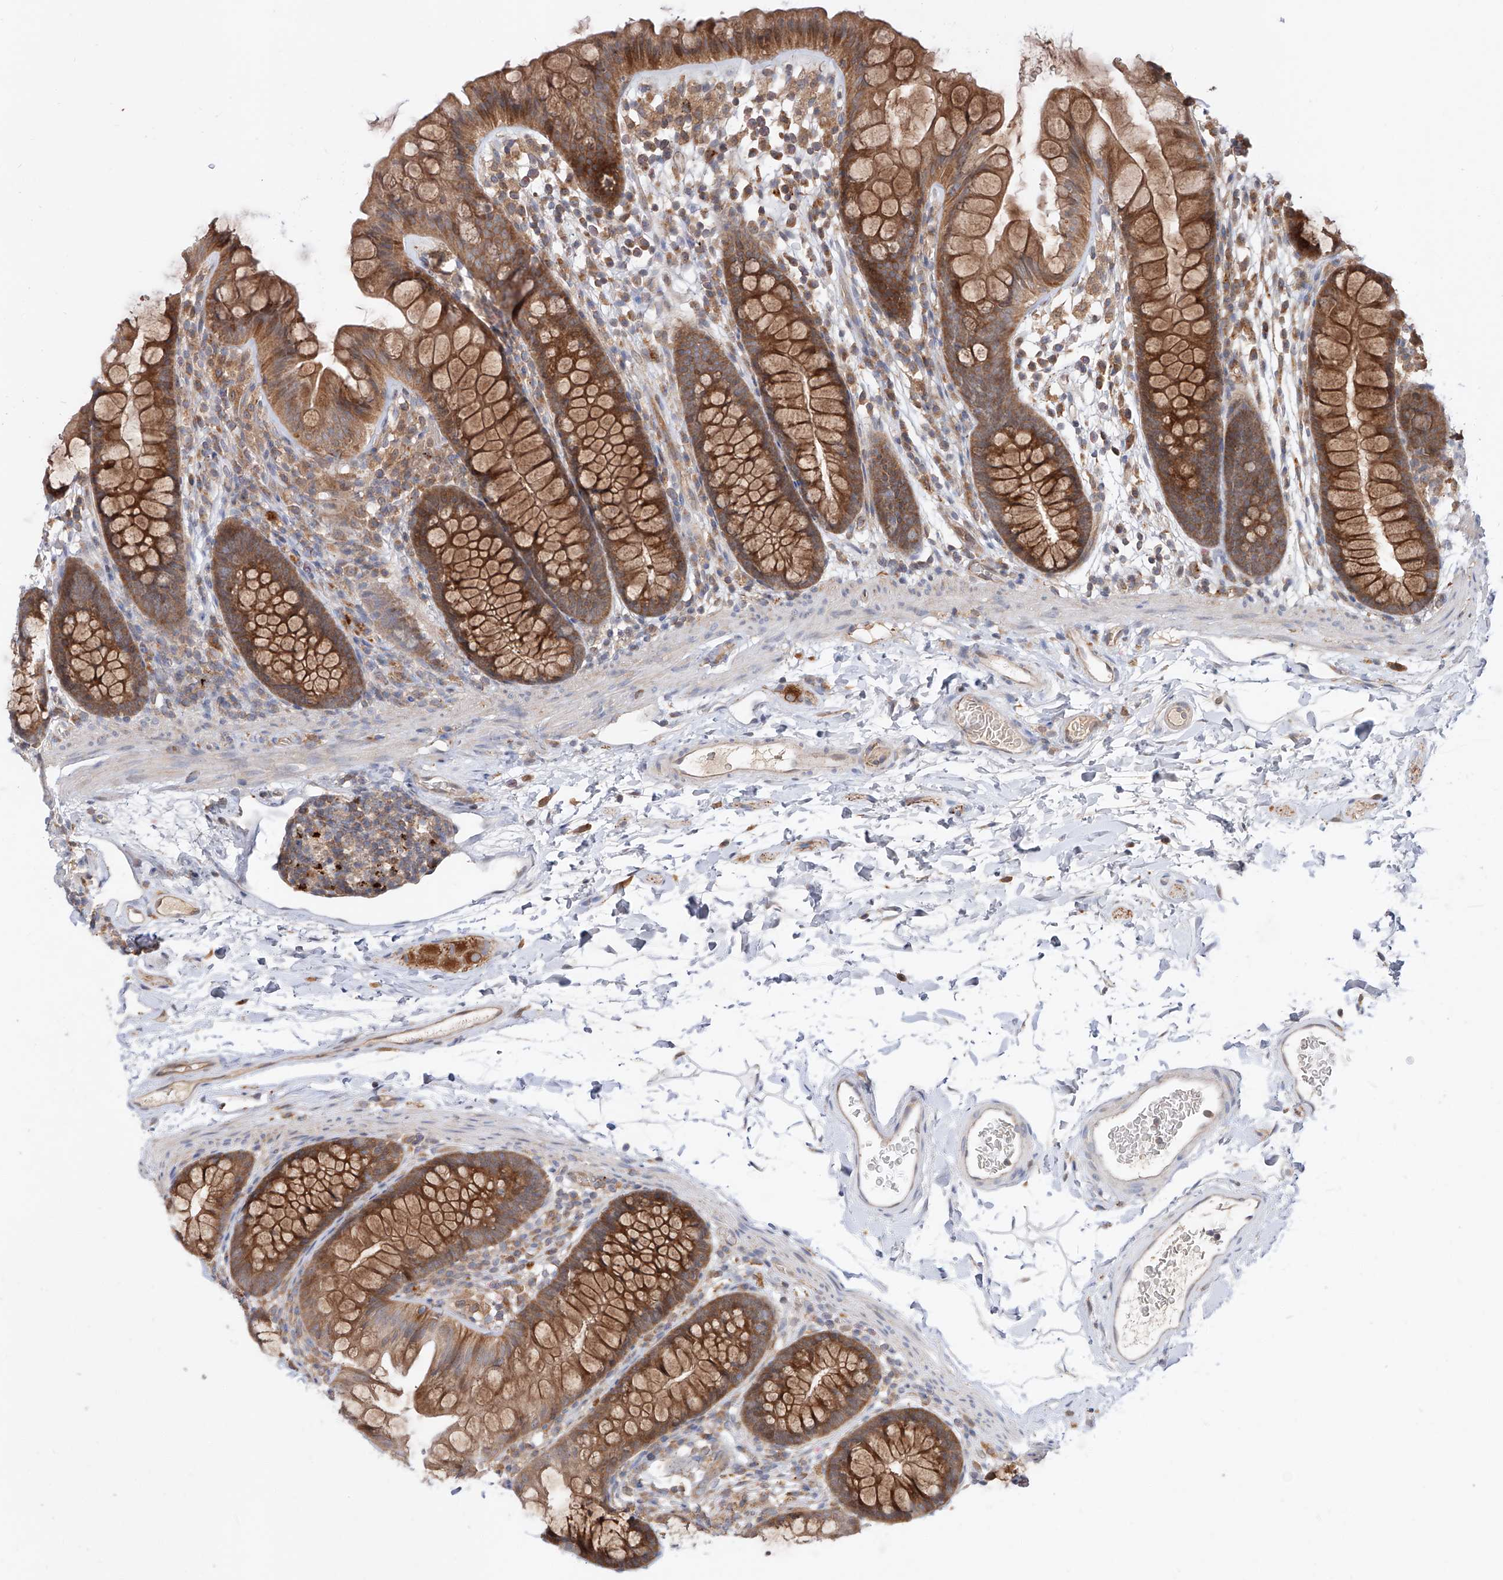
{"staining": {"intensity": "weak", "quantity": ">75%", "location": "cytoplasmic/membranous"}, "tissue": "colon", "cell_type": "Endothelial cells", "image_type": "normal", "snomed": [{"axis": "morphology", "description": "Normal tissue, NOS"}, {"axis": "topography", "description": "Colon"}], "caption": "Colon stained with DAB (3,3'-diaminobenzidine) IHC reveals low levels of weak cytoplasmic/membranous staining in approximately >75% of endothelial cells.", "gene": "DIRAS3", "patient": {"sex": "female", "age": 62}}